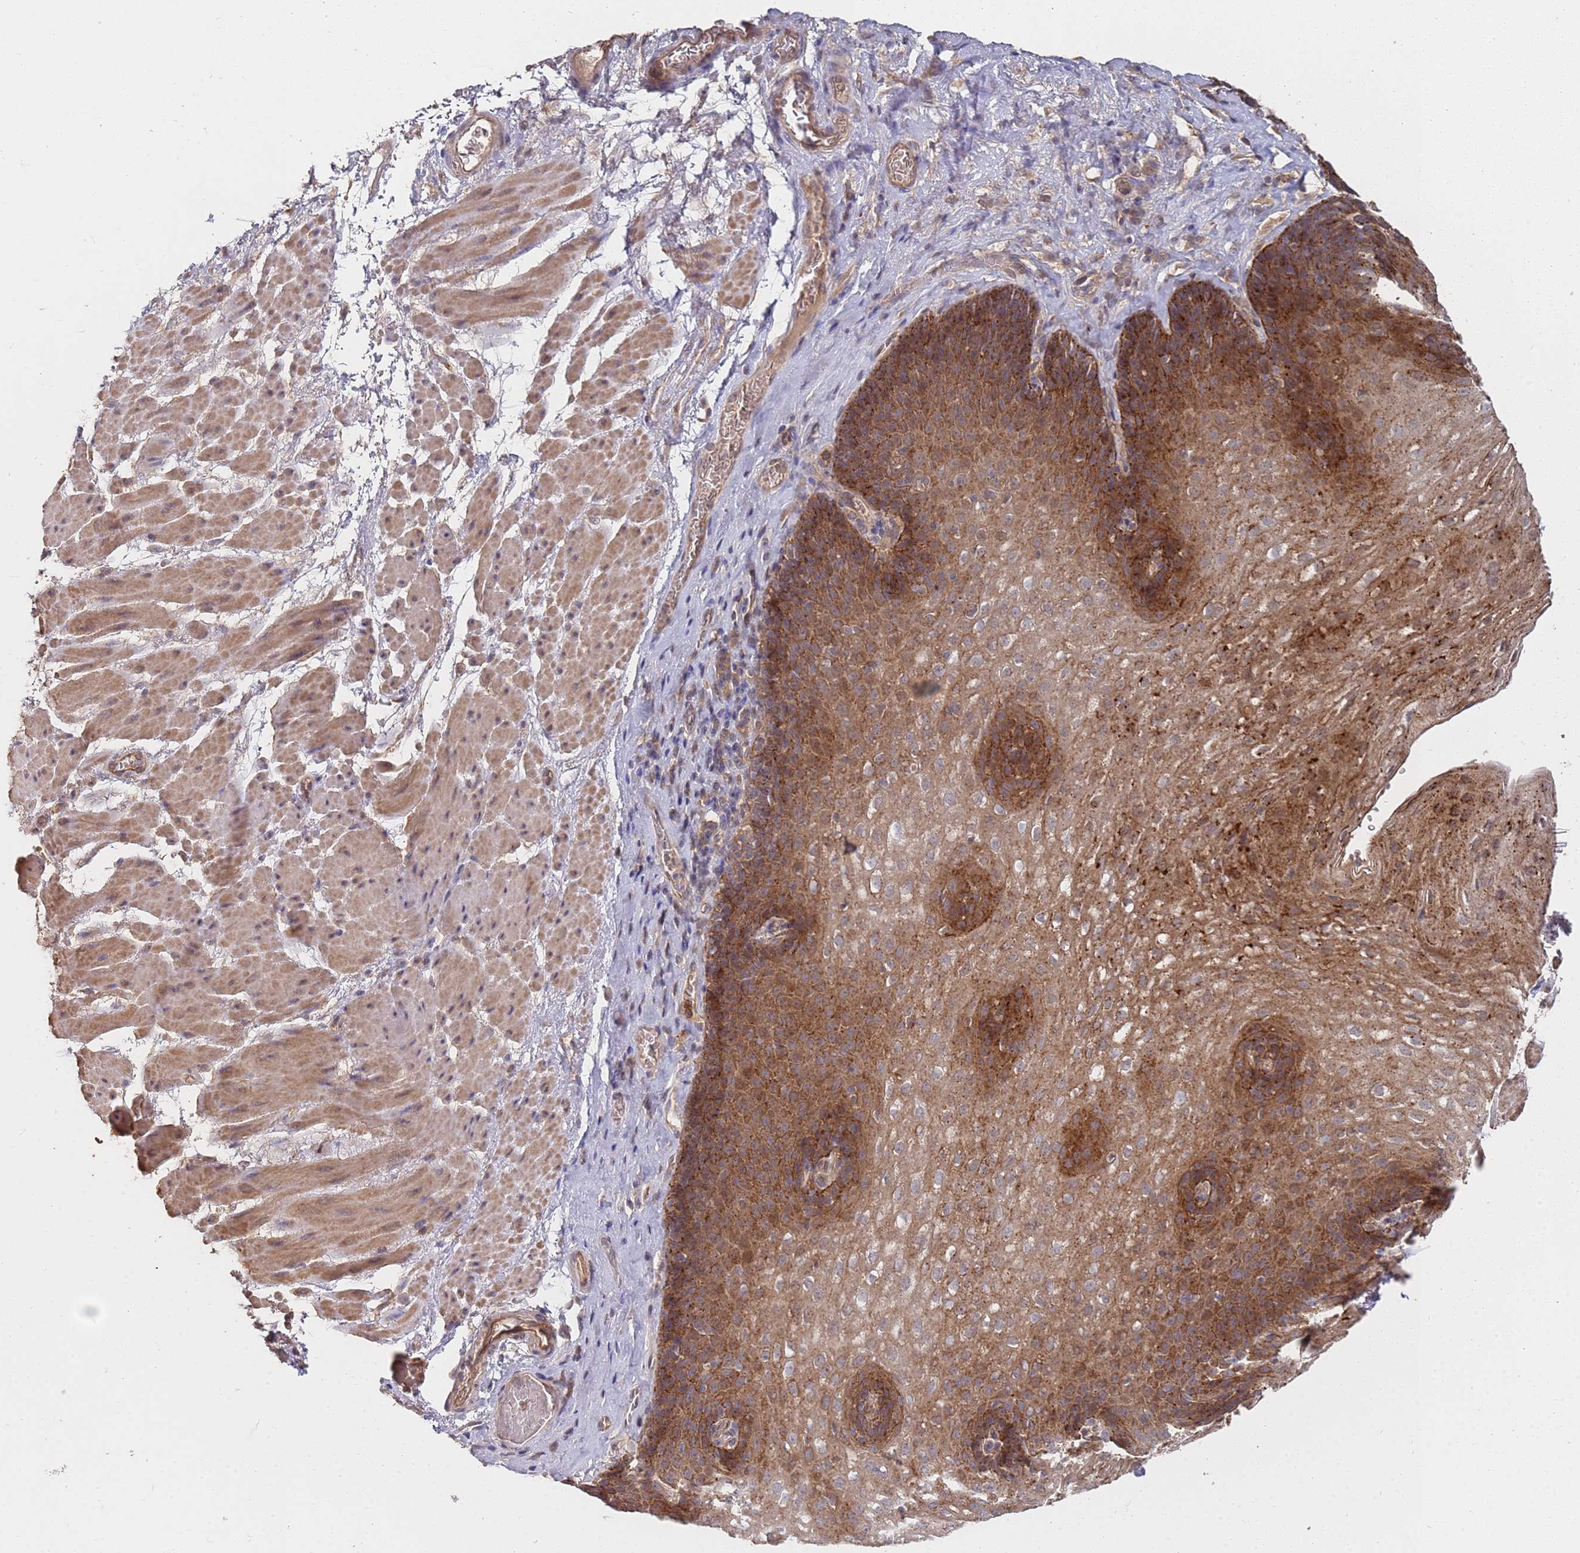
{"staining": {"intensity": "moderate", "quantity": ">75%", "location": "cytoplasmic/membranous"}, "tissue": "esophagus", "cell_type": "Squamous epithelial cells", "image_type": "normal", "snomed": [{"axis": "morphology", "description": "Normal tissue, NOS"}, {"axis": "topography", "description": "Esophagus"}], "caption": "Protein expression analysis of unremarkable esophagus exhibits moderate cytoplasmic/membranous staining in approximately >75% of squamous epithelial cells.", "gene": "ABCB6", "patient": {"sex": "female", "age": 66}}